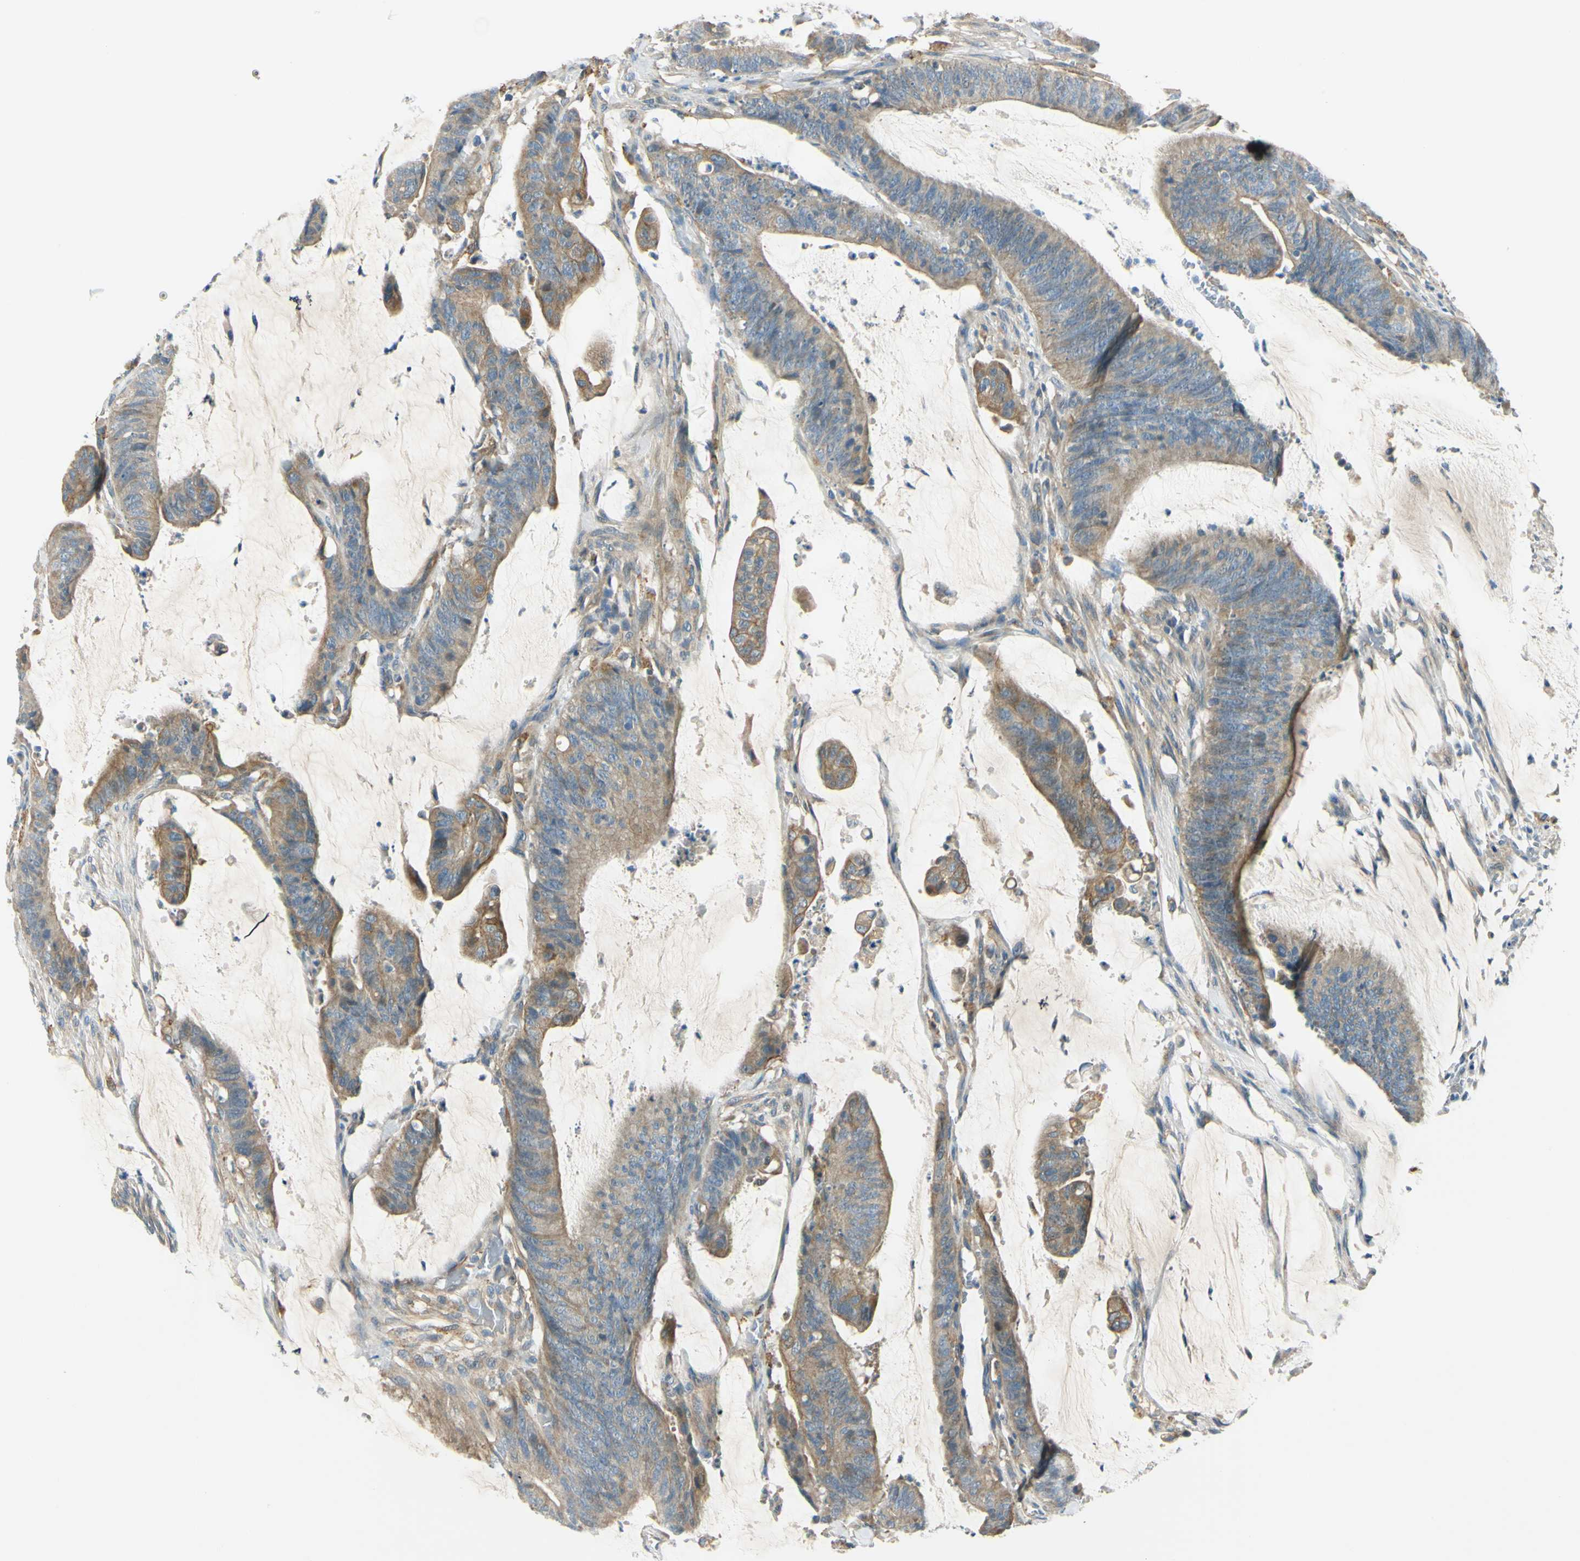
{"staining": {"intensity": "weak", "quantity": "25%-75%", "location": "cytoplasmic/membranous"}, "tissue": "colorectal cancer", "cell_type": "Tumor cells", "image_type": "cancer", "snomed": [{"axis": "morphology", "description": "Adenocarcinoma, NOS"}, {"axis": "topography", "description": "Rectum"}], "caption": "This is a micrograph of immunohistochemistry (IHC) staining of colorectal adenocarcinoma, which shows weak positivity in the cytoplasmic/membranous of tumor cells.", "gene": "LAMA3", "patient": {"sex": "female", "age": 66}}